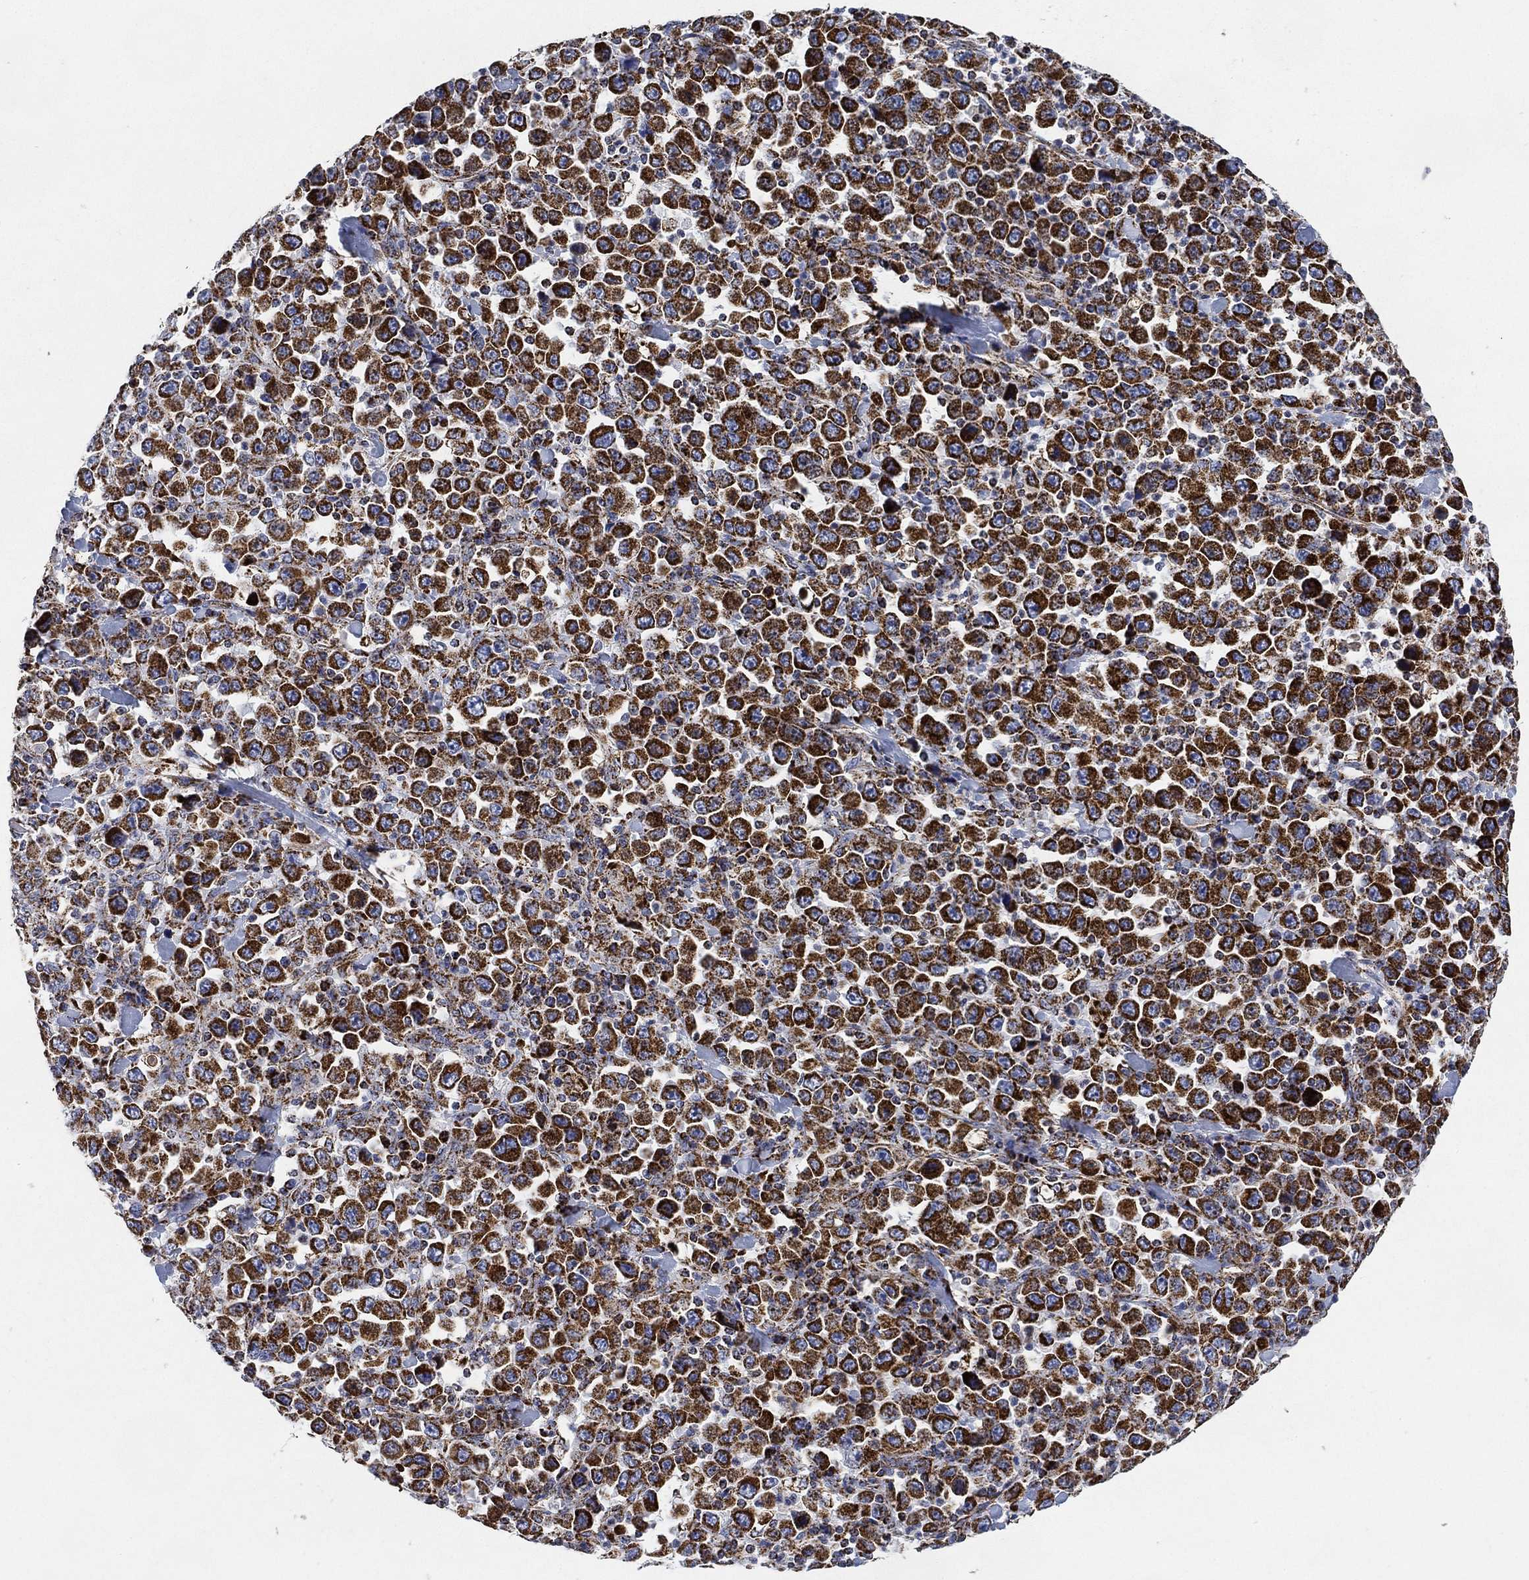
{"staining": {"intensity": "strong", "quantity": ">75%", "location": "cytoplasmic/membranous"}, "tissue": "stomach cancer", "cell_type": "Tumor cells", "image_type": "cancer", "snomed": [{"axis": "morphology", "description": "Normal tissue, NOS"}, {"axis": "morphology", "description": "Adenocarcinoma, NOS"}, {"axis": "topography", "description": "Stomach, upper"}, {"axis": "topography", "description": "Stomach"}], "caption": "Strong cytoplasmic/membranous positivity is identified in about >75% of tumor cells in stomach cancer (adenocarcinoma). Immunohistochemistry stains the protein in brown and the nuclei are stained blue.", "gene": "NDUFS3", "patient": {"sex": "male", "age": 59}}